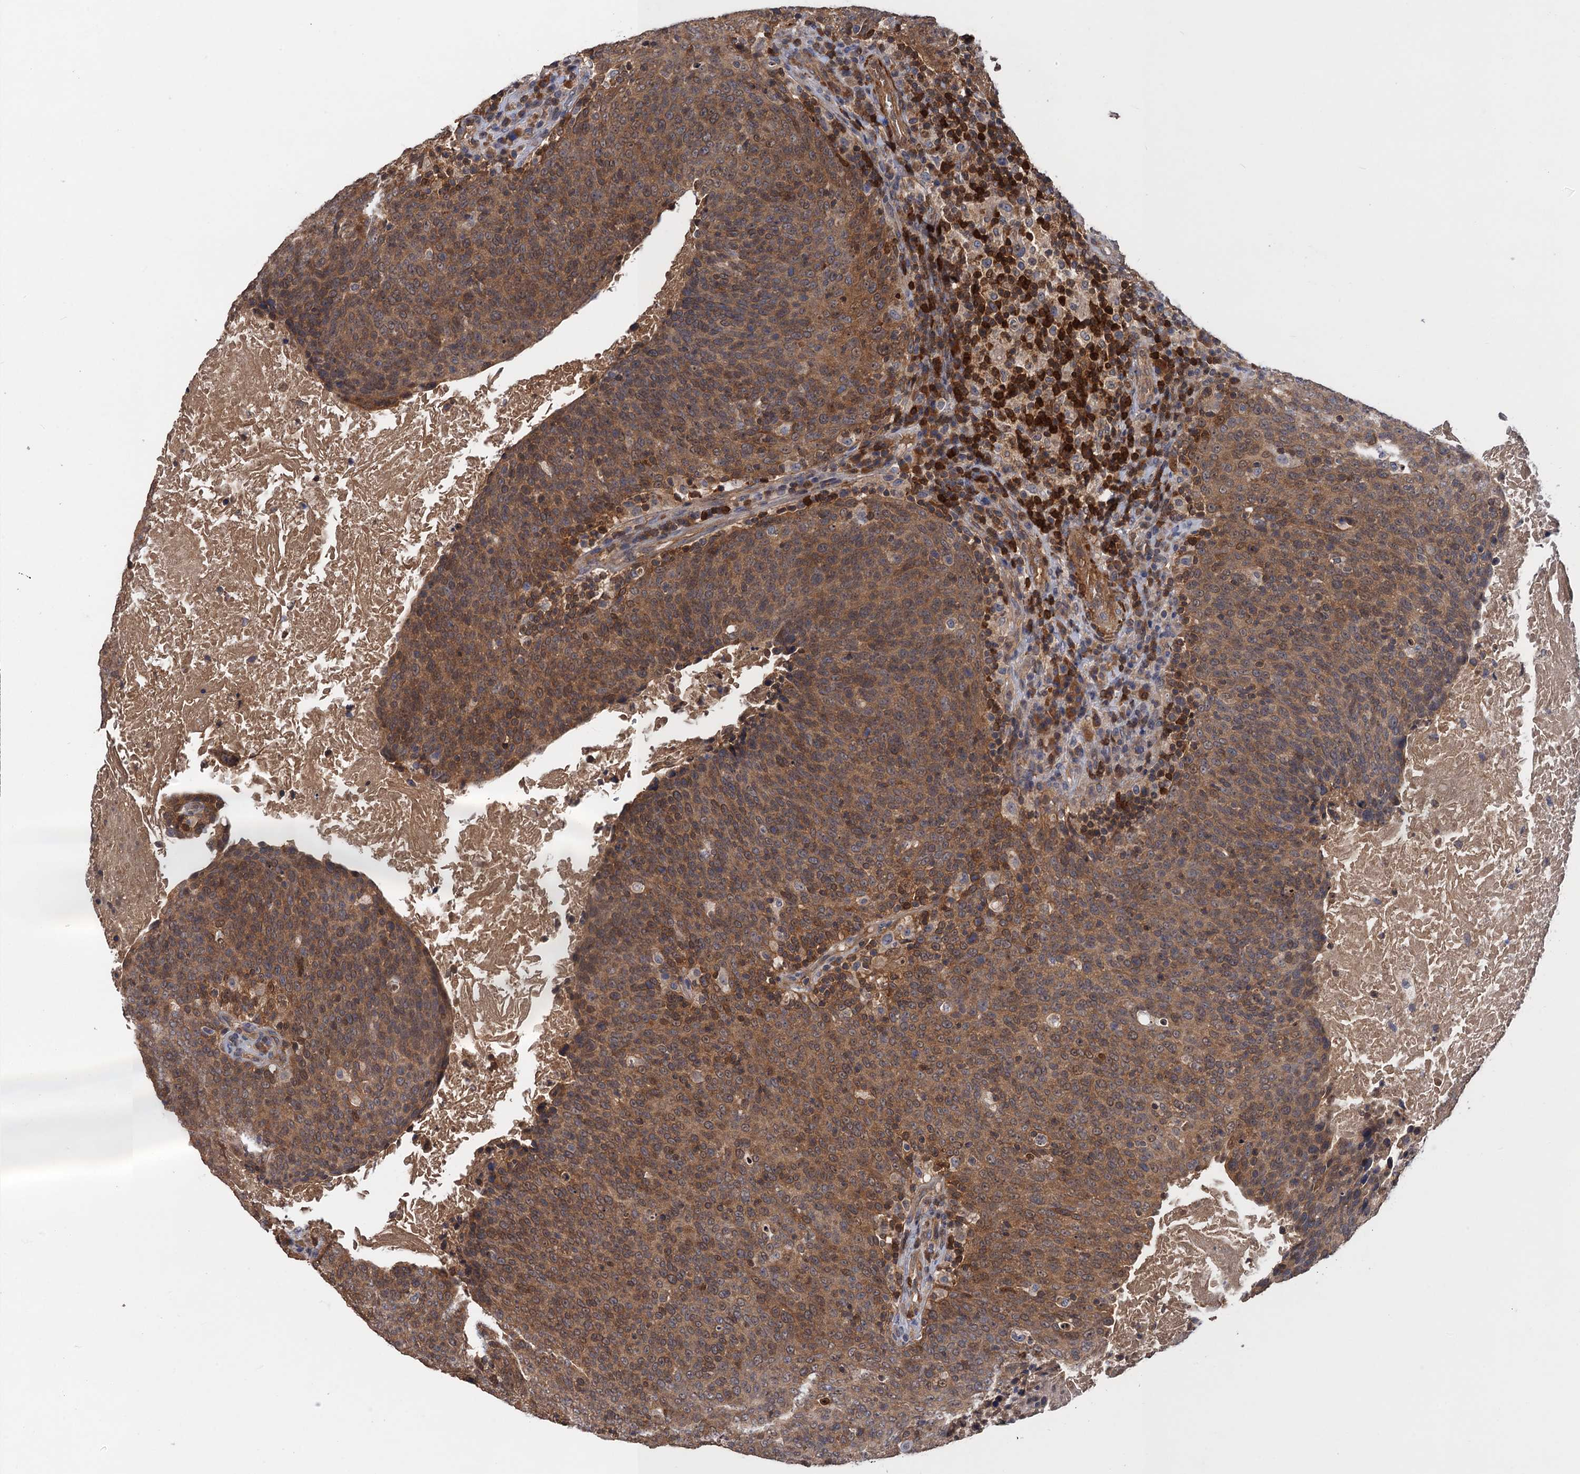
{"staining": {"intensity": "moderate", "quantity": ">75%", "location": "cytoplasmic/membranous,nuclear"}, "tissue": "head and neck cancer", "cell_type": "Tumor cells", "image_type": "cancer", "snomed": [{"axis": "morphology", "description": "Squamous cell carcinoma, NOS"}, {"axis": "morphology", "description": "Squamous cell carcinoma, metastatic, NOS"}, {"axis": "topography", "description": "Lymph node"}, {"axis": "topography", "description": "Head-Neck"}], "caption": "A medium amount of moderate cytoplasmic/membranous and nuclear expression is present in approximately >75% of tumor cells in head and neck cancer tissue. (IHC, brightfield microscopy, high magnification).", "gene": "DGKA", "patient": {"sex": "male", "age": 62}}